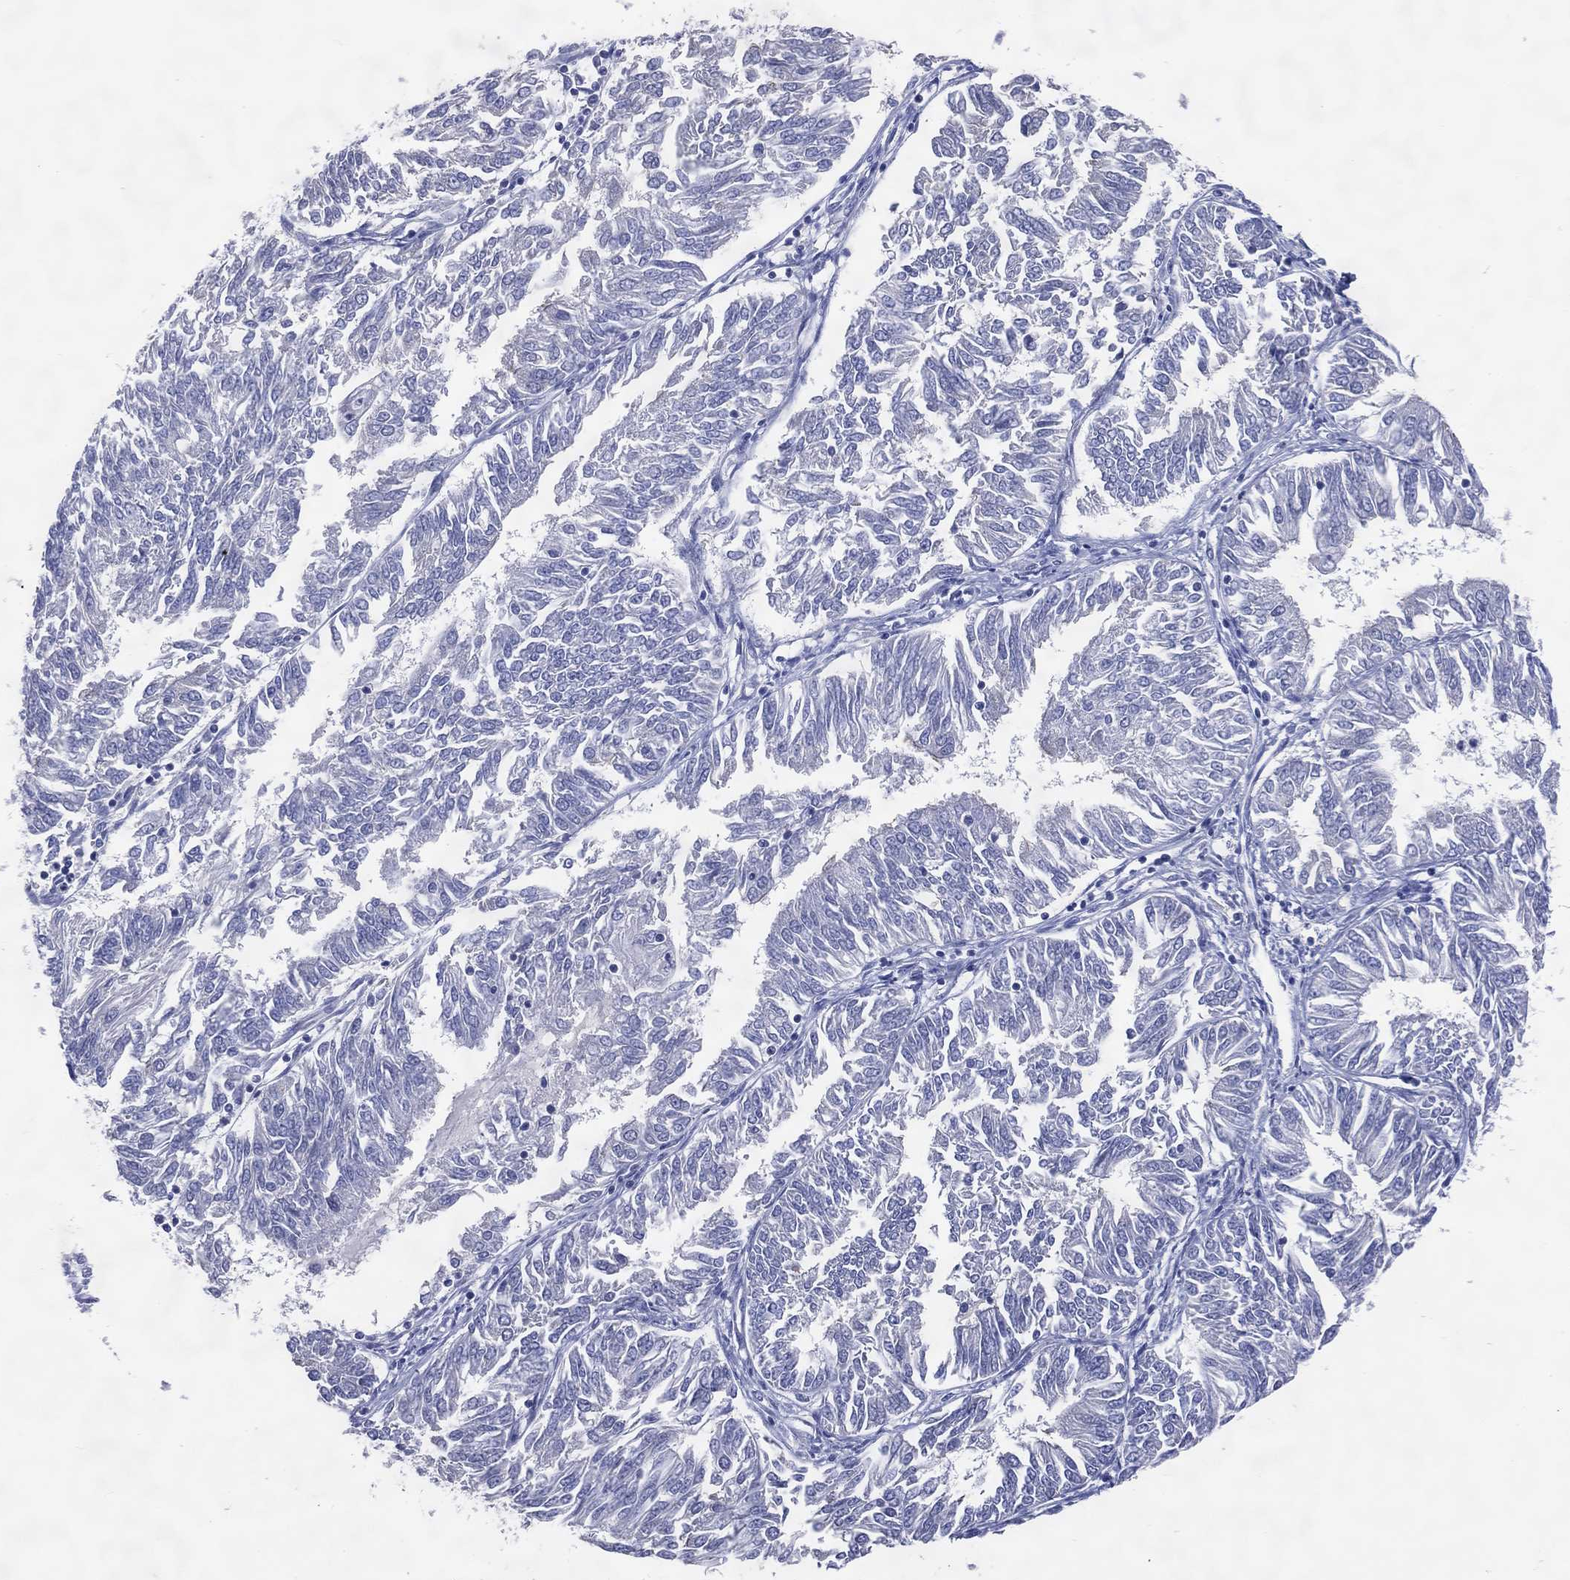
{"staining": {"intensity": "negative", "quantity": "none", "location": "none"}, "tissue": "endometrial cancer", "cell_type": "Tumor cells", "image_type": "cancer", "snomed": [{"axis": "morphology", "description": "Adenocarcinoma, NOS"}, {"axis": "topography", "description": "Endometrium"}], "caption": "A photomicrograph of human endometrial cancer (adenocarcinoma) is negative for staining in tumor cells.", "gene": "DNAH6", "patient": {"sex": "female", "age": 58}}